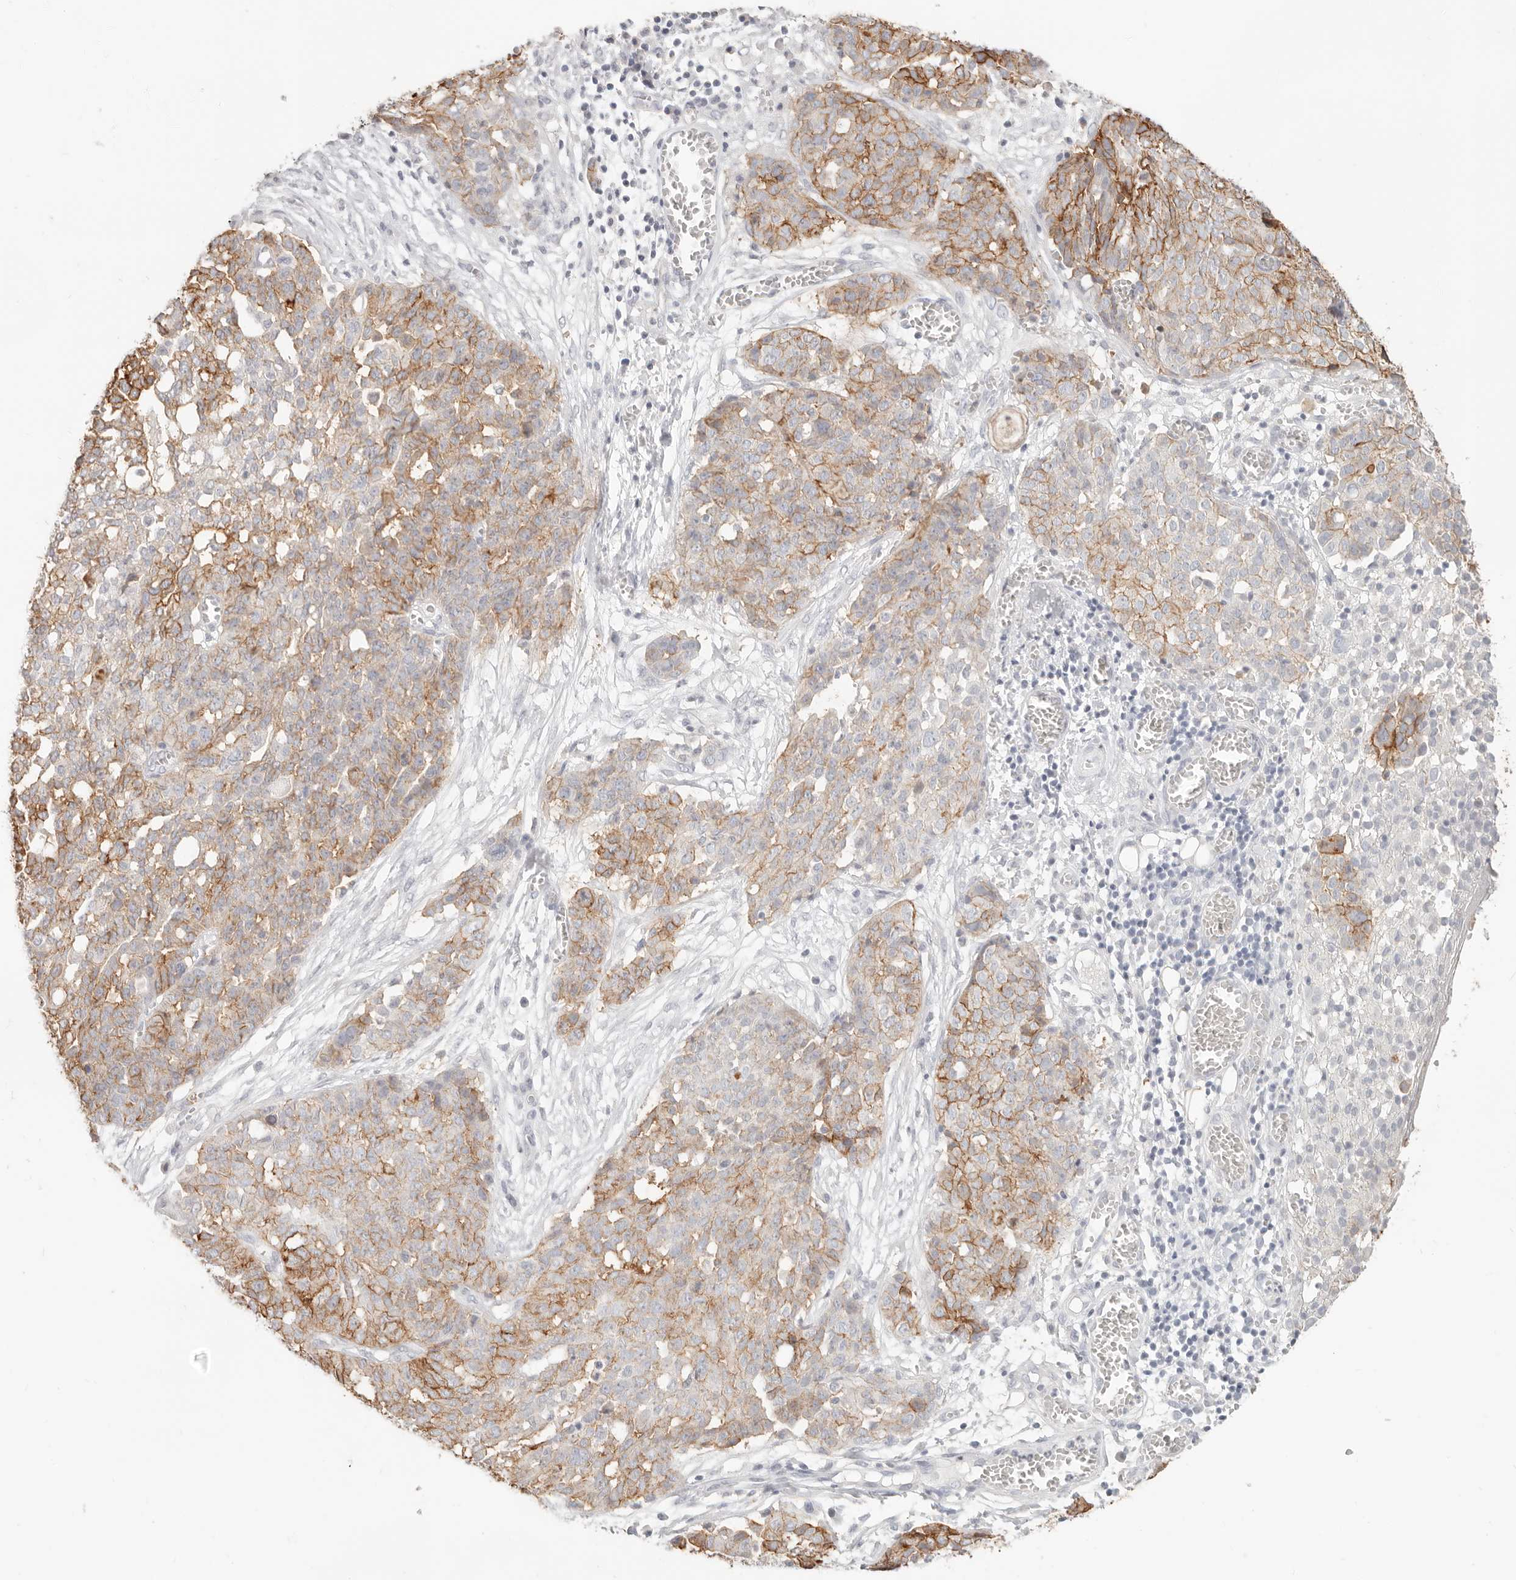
{"staining": {"intensity": "moderate", "quantity": "25%-75%", "location": "cytoplasmic/membranous"}, "tissue": "ovarian cancer", "cell_type": "Tumor cells", "image_type": "cancer", "snomed": [{"axis": "morphology", "description": "Cystadenocarcinoma, serous, NOS"}, {"axis": "topography", "description": "Soft tissue"}, {"axis": "topography", "description": "Ovary"}], "caption": "Protein analysis of ovarian serous cystadenocarcinoma tissue shows moderate cytoplasmic/membranous expression in about 25%-75% of tumor cells.", "gene": "EPCAM", "patient": {"sex": "female", "age": 57}}